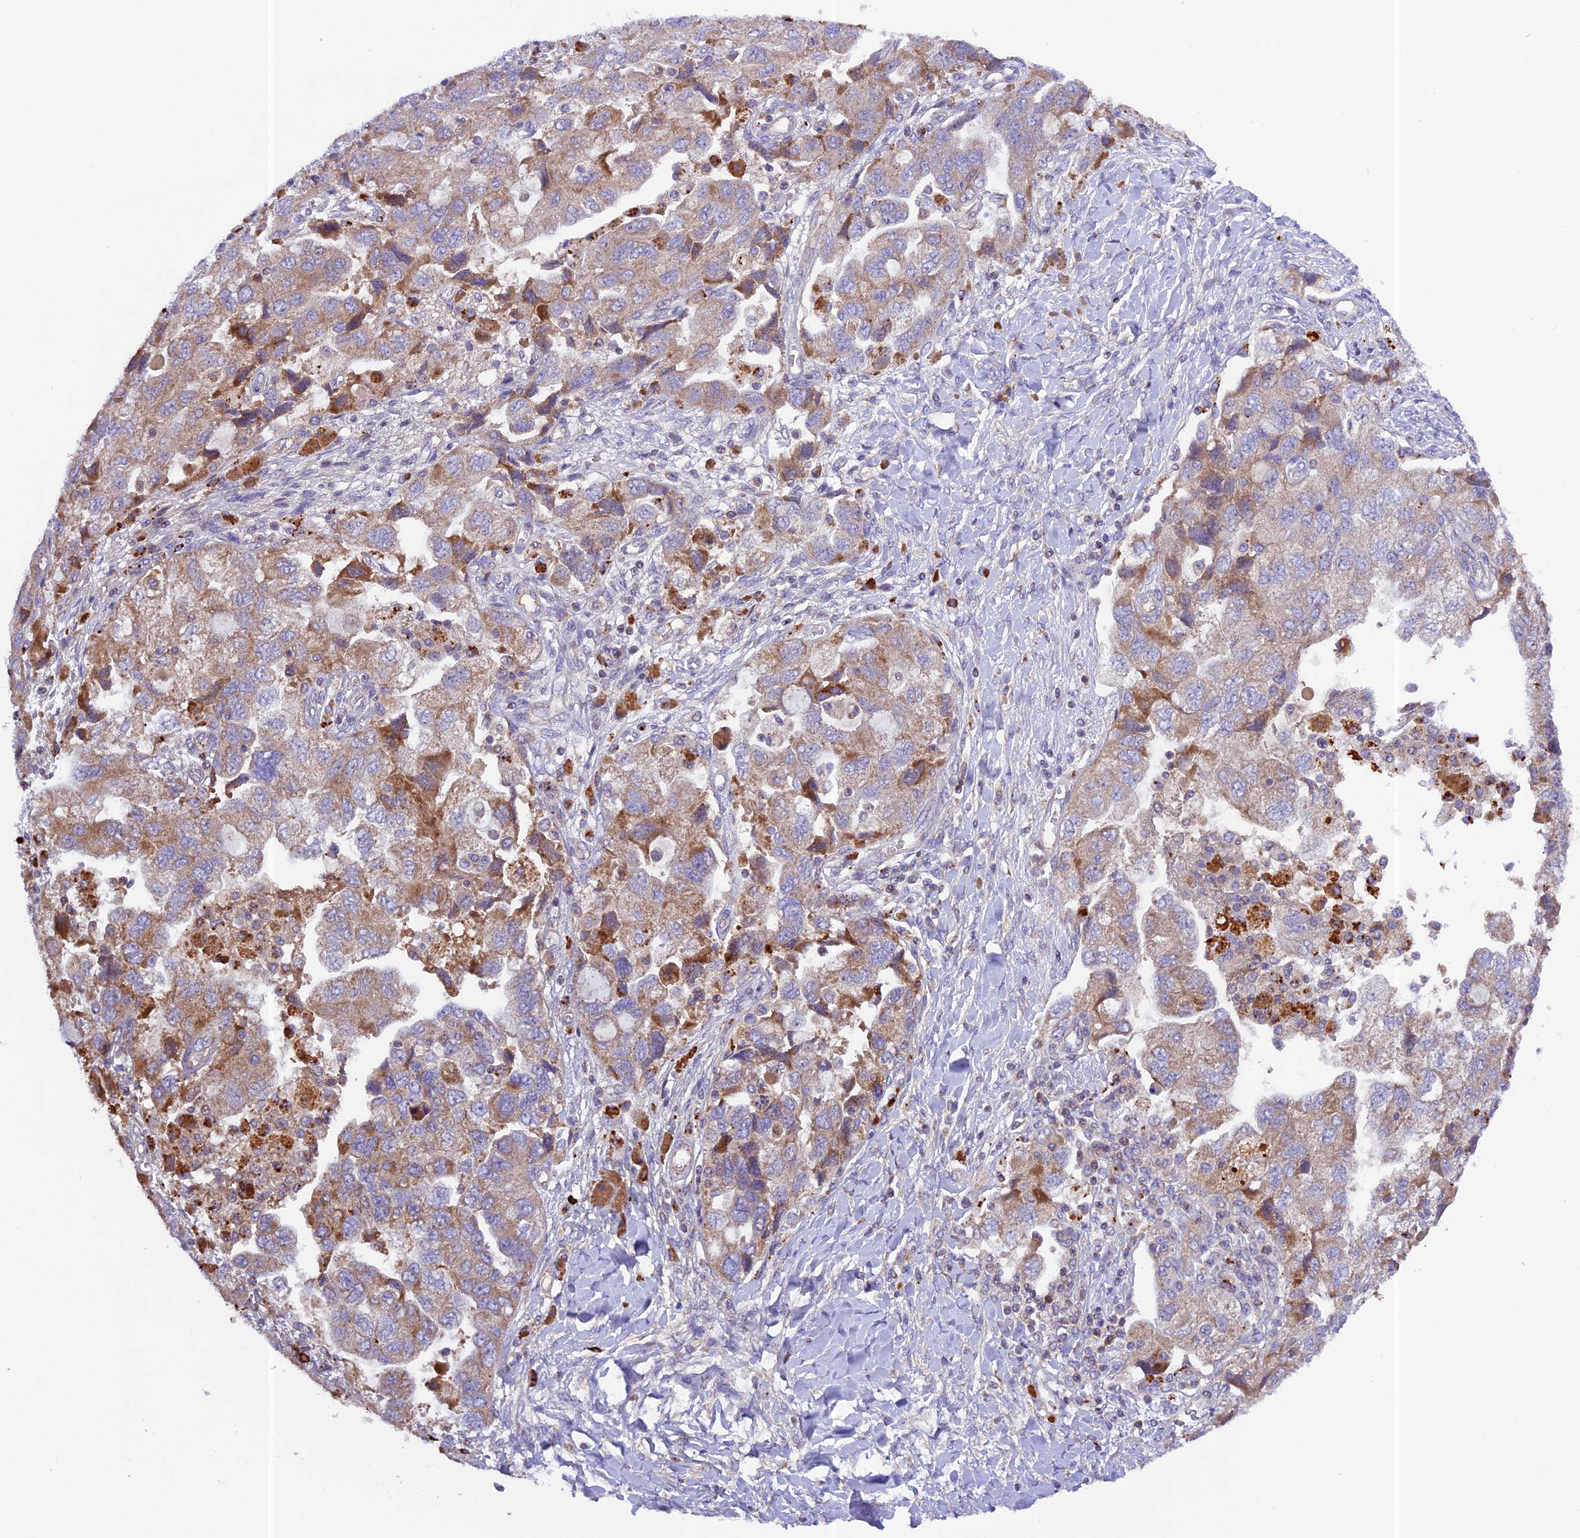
{"staining": {"intensity": "moderate", "quantity": ">75%", "location": "cytoplasmic/membranous"}, "tissue": "ovarian cancer", "cell_type": "Tumor cells", "image_type": "cancer", "snomed": [{"axis": "morphology", "description": "Carcinoma, NOS"}, {"axis": "morphology", "description": "Cystadenocarcinoma, serous, NOS"}, {"axis": "topography", "description": "Ovary"}], "caption": "This is a photomicrograph of IHC staining of carcinoma (ovarian), which shows moderate positivity in the cytoplasmic/membranous of tumor cells.", "gene": "METTL22", "patient": {"sex": "female", "age": 69}}